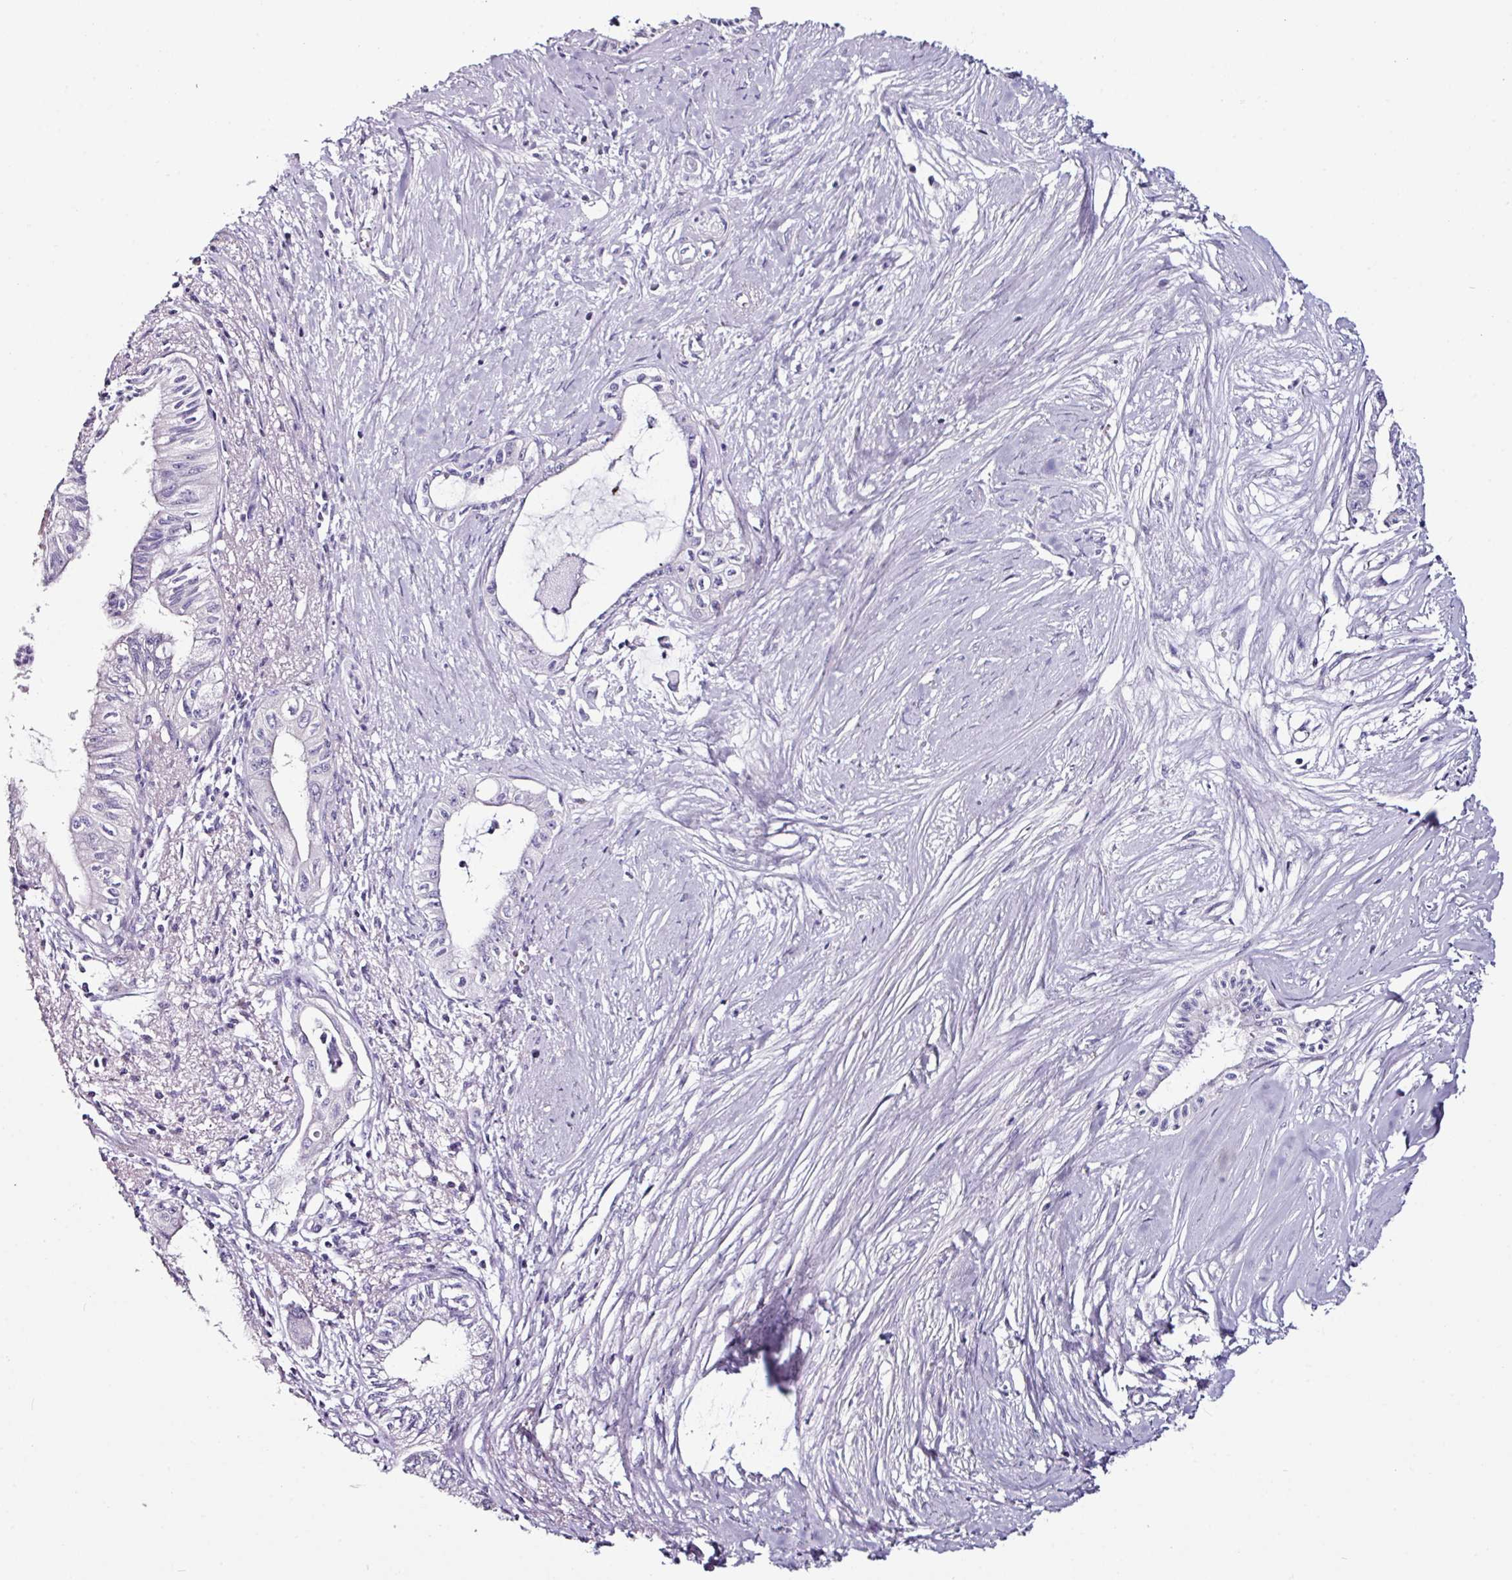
{"staining": {"intensity": "negative", "quantity": "none", "location": "none"}, "tissue": "pancreatic cancer", "cell_type": "Tumor cells", "image_type": "cancer", "snomed": [{"axis": "morphology", "description": "Adenocarcinoma, NOS"}, {"axis": "topography", "description": "Pancreas"}], "caption": "Adenocarcinoma (pancreatic) stained for a protein using immunohistochemistry exhibits no expression tumor cells.", "gene": "GLP2R", "patient": {"sex": "male", "age": 71}}